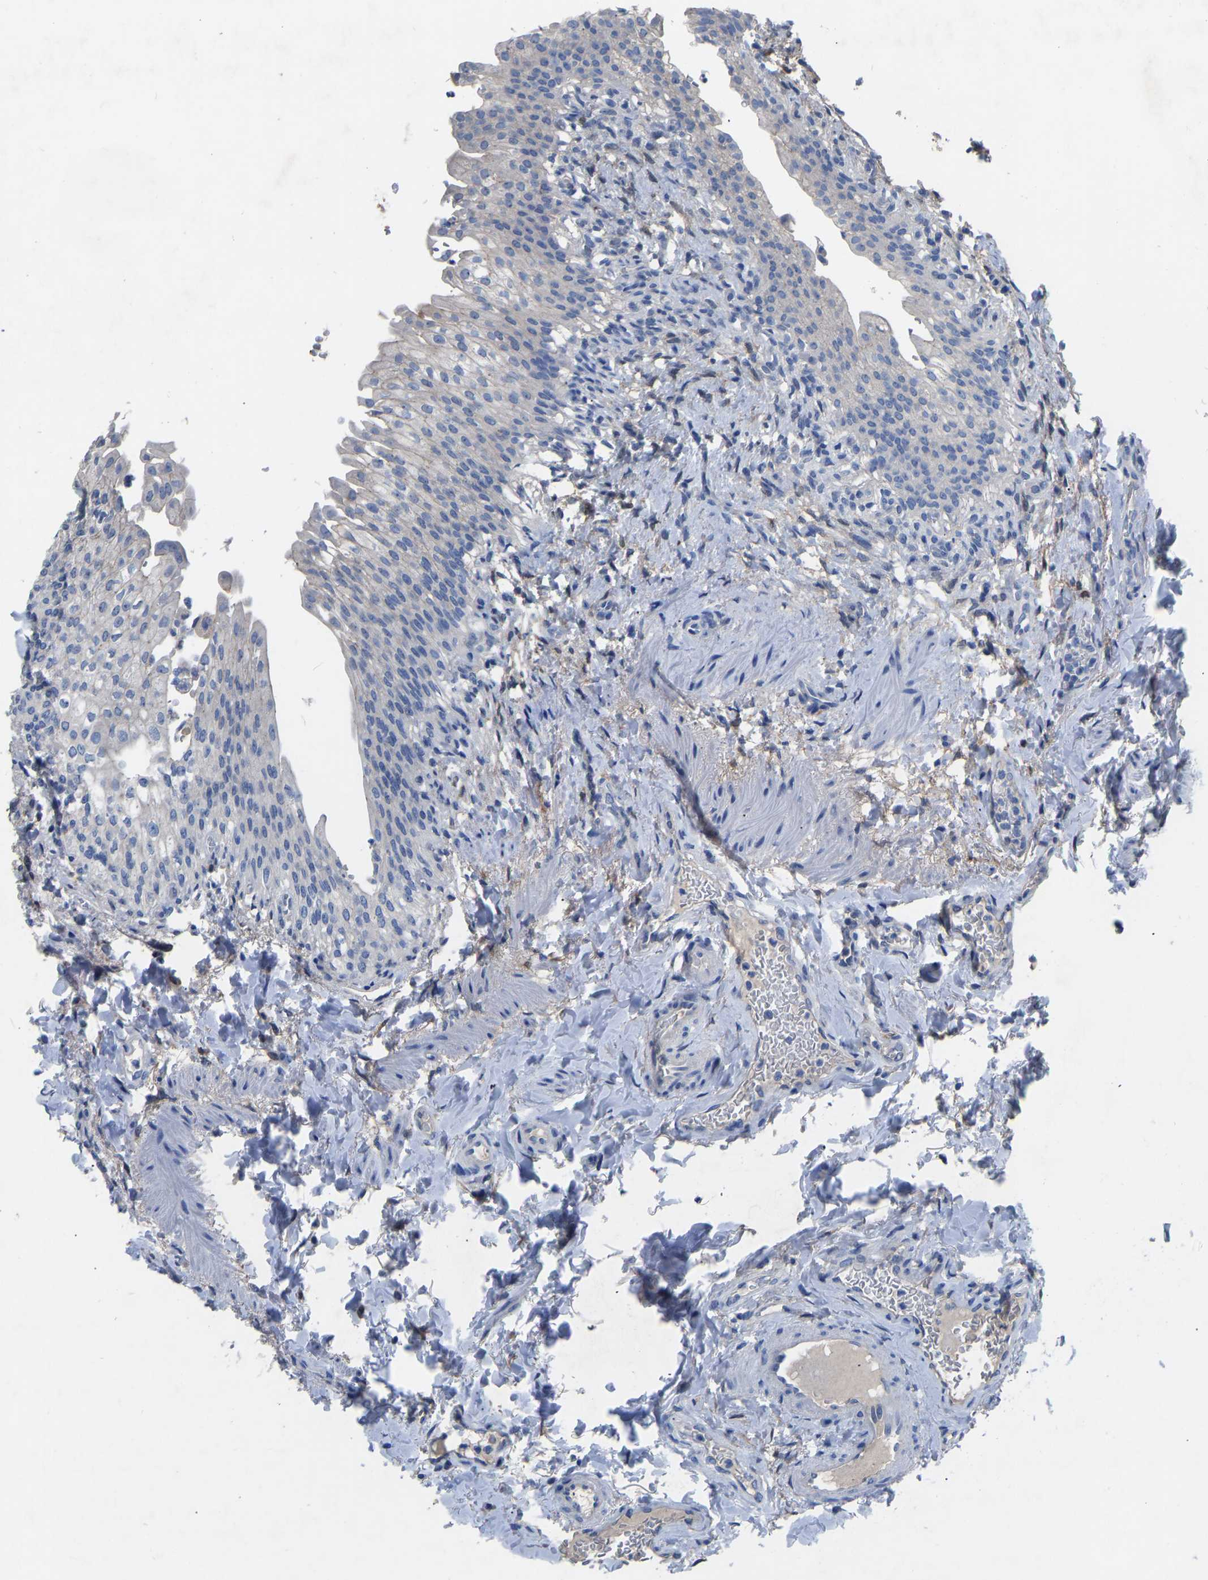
{"staining": {"intensity": "negative", "quantity": "none", "location": "none"}, "tissue": "urinary bladder", "cell_type": "Urothelial cells", "image_type": "normal", "snomed": [{"axis": "morphology", "description": "Normal tissue, NOS"}, {"axis": "topography", "description": "Urinary bladder"}], "caption": "Immunohistochemistry photomicrograph of normal human urinary bladder stained for a protein (brown), which reveals no staining in urothelial cells. The staining was performed using DAB (3,3'-diaminobenzidine) to visualize the protein expression in brown, while the nuclei were stained in blue with hematoxylin (Magnification: 20x).", "gene": "RBP1", "patient": {"sex": "female", "age": 60}}